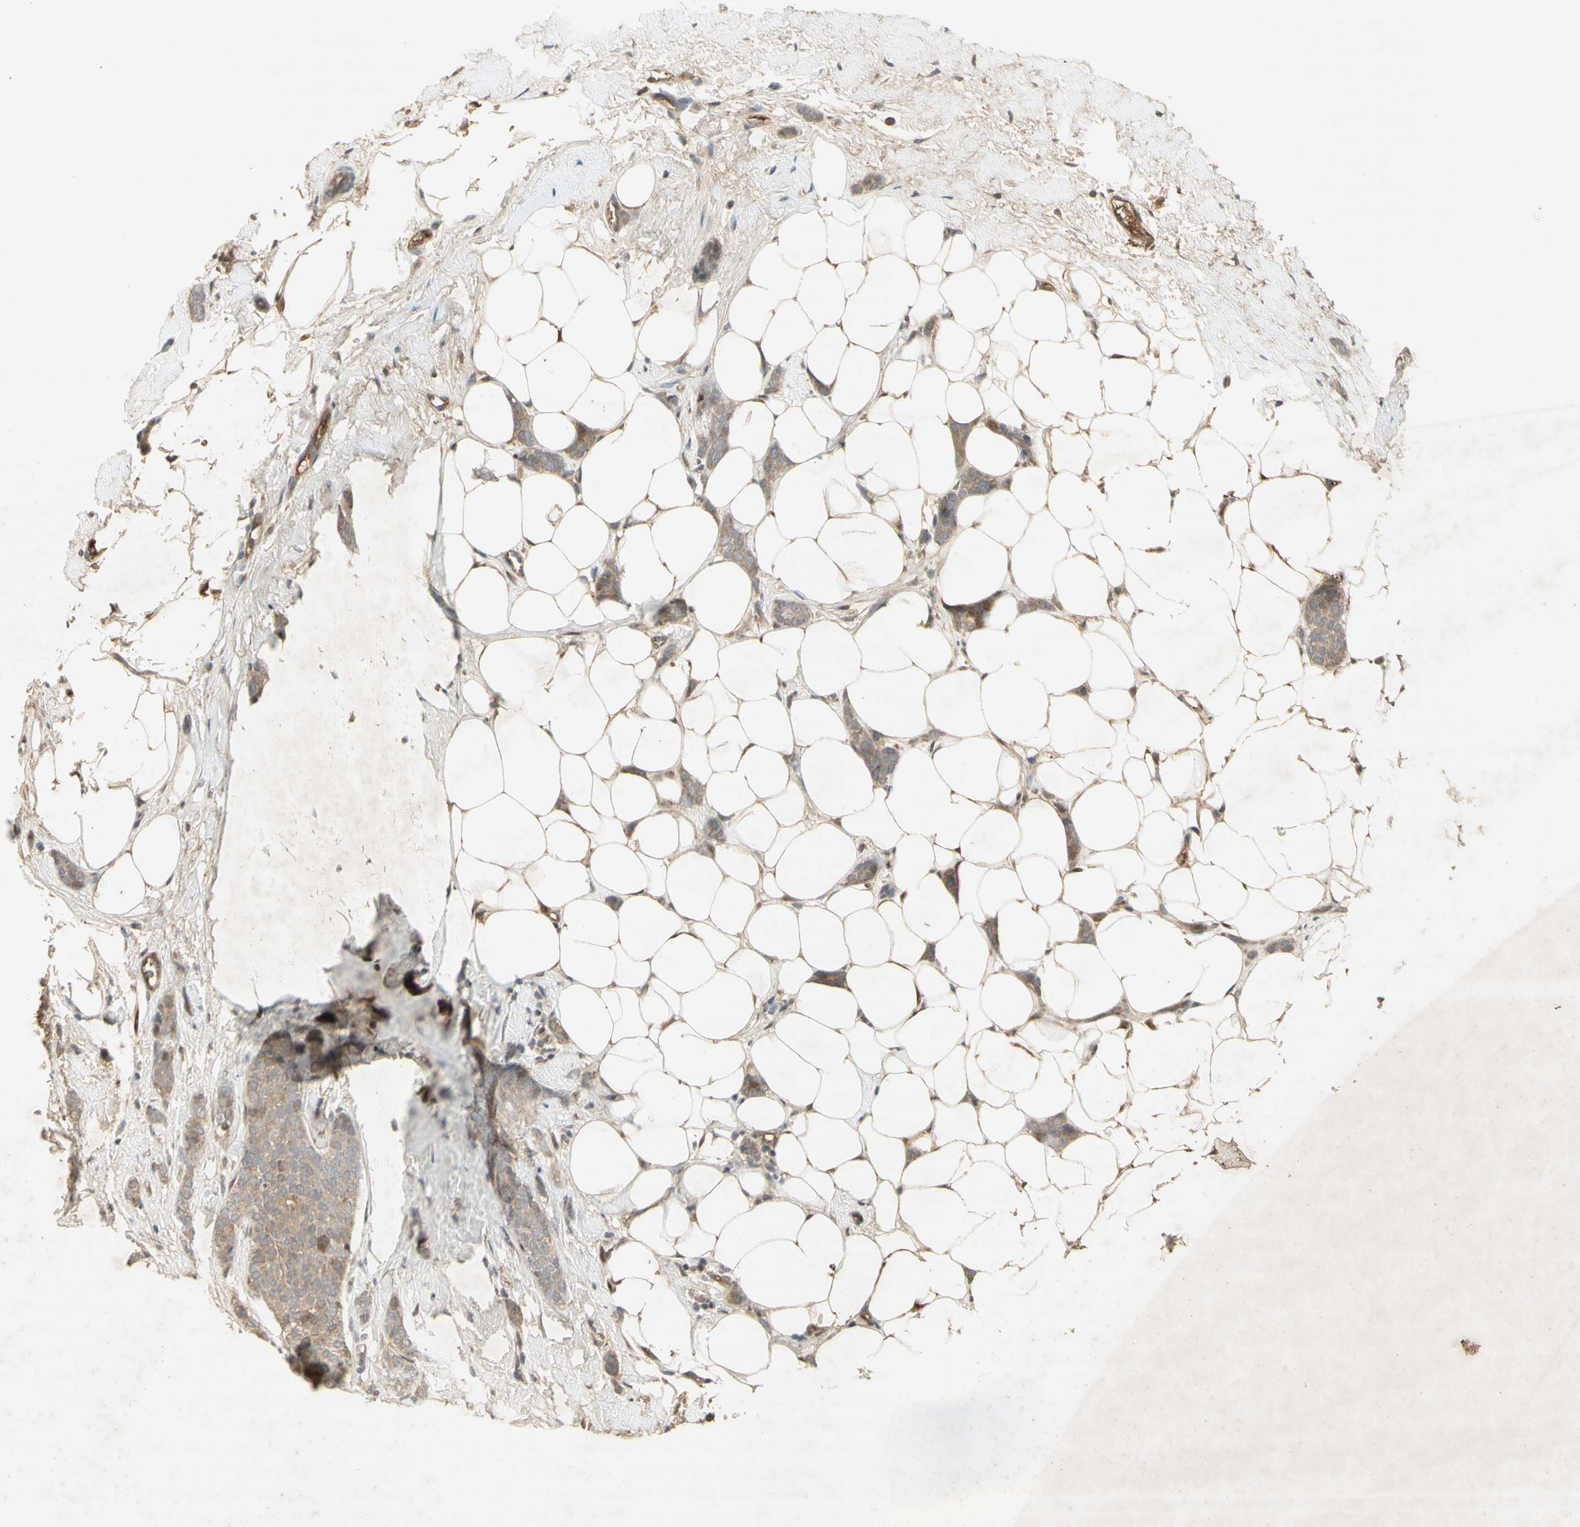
{"staining": {"intensity": "weak", "quantity": "25%-75%", "location": "cytoplasmic/membranous"}, "tissue": "breast cancer", "cell_type": "Tumor cells", "image_type": "cancer", "snomed": [{"axis": "morphology", "description": "Lobular carcinoma"}, {"axis": "topography", "description": "Skin"}, {"axis": "topography", "description": "Breast"}], "caption": "Immunohistochemistry histopathology image of neoplastic tissue: human lobular carcinoma (breast) stained using immunohistochemistry (IHC) reveals low levels of weak protein expression localized specifically in the cytoplasmic/membranous of tumor cells, appearing as a cytoplasmic/membranous brown color.", "gene": "NRG4", "patient": {"sex": "female", "age": 46}}